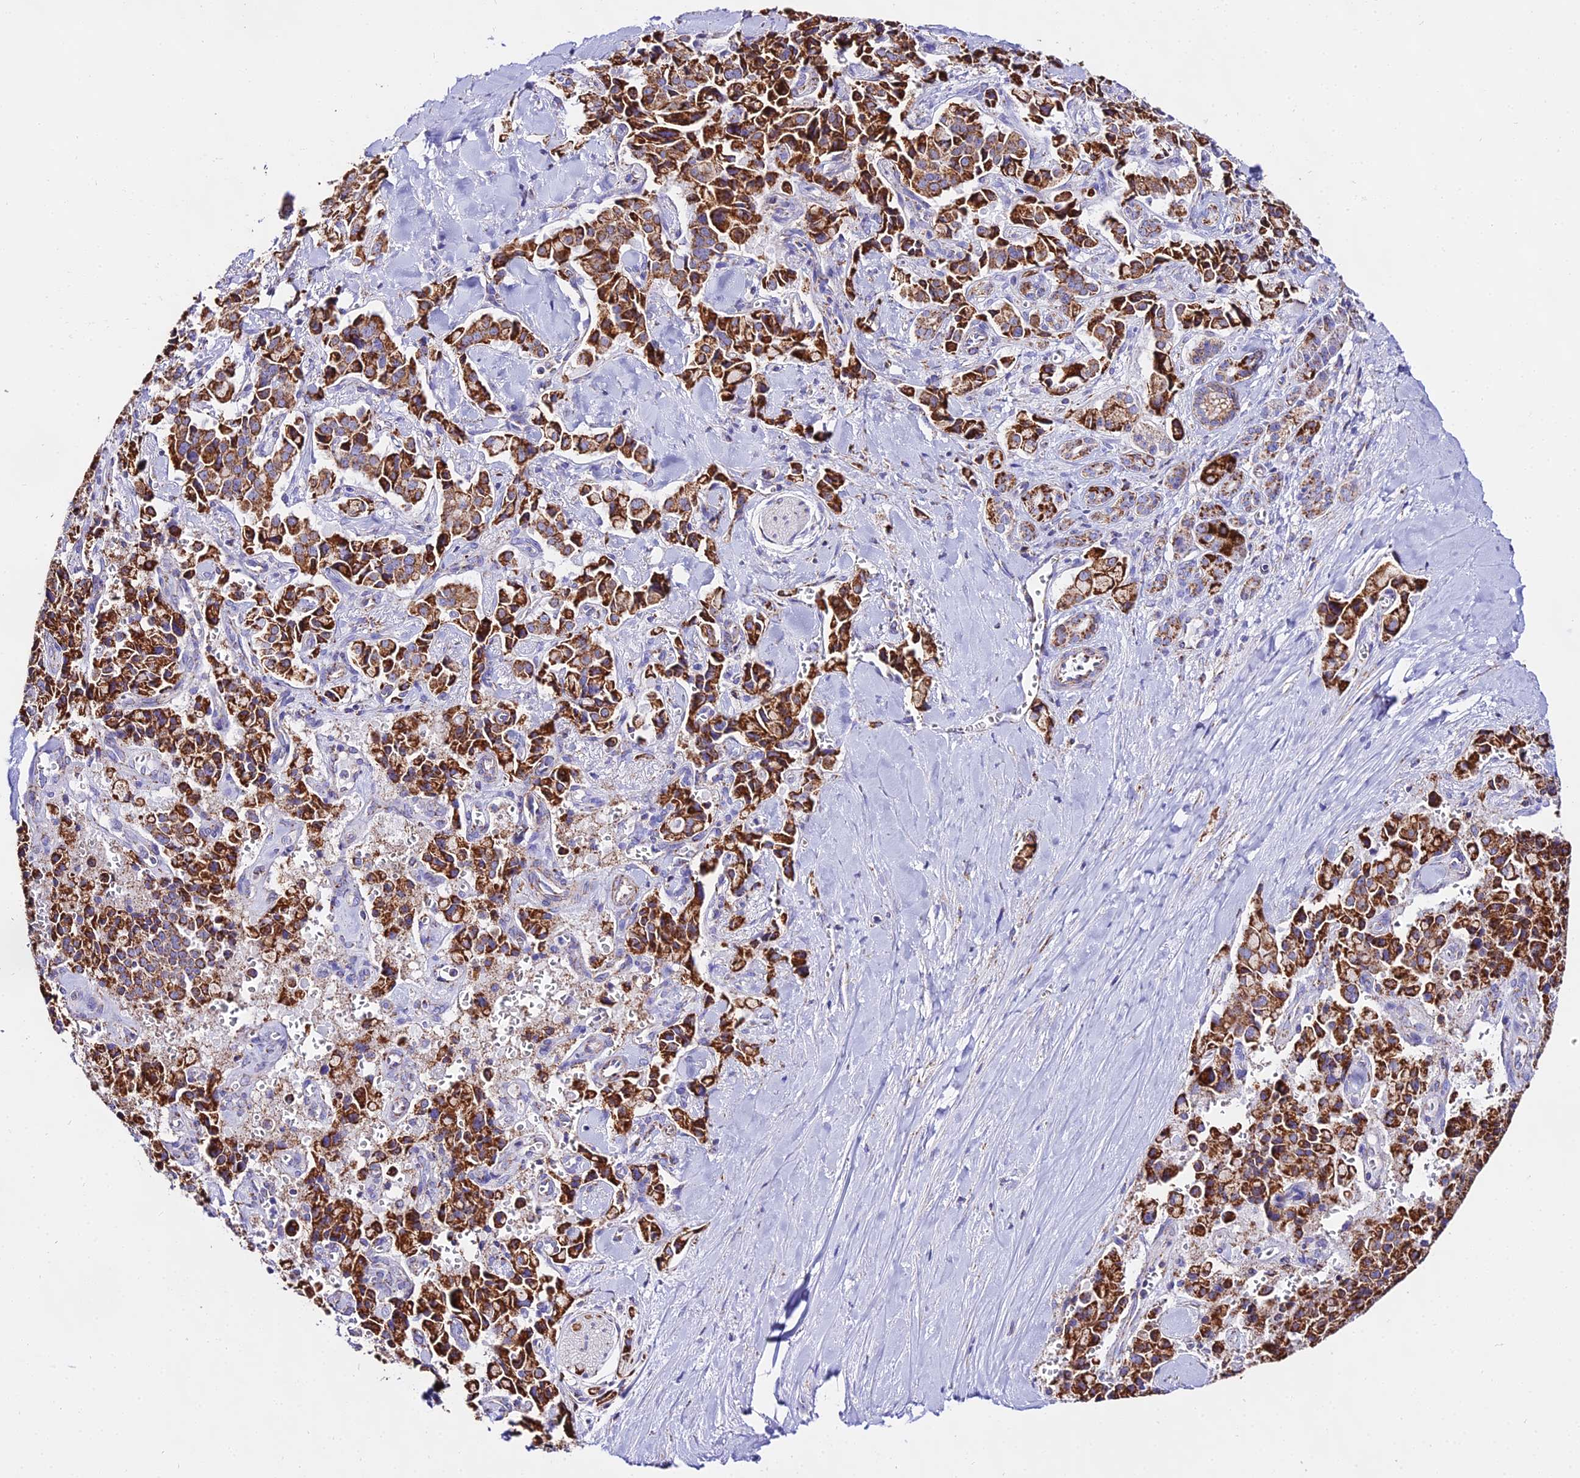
{"staining": {"intensity": "strong", "quantity": ">75%", "location": "cytoplasmic/membranous"}, "tissue": "pancreatic cancer", "cell_type": "Tumor cells", "image_type": "cancer", "snomed": [{"axis": "morphology", "description": "Adenocarcinoma, NOS"}, {"axis": "topography", "description": "Pancreas"}], "caption": "The micrograph demonstrates immunohistochemical staining of adenocarcinoma (pancreatic). There is strong cytoplasmic/membranous expression is appreciated in about >75% of tumor cells. (Brightfield microscopy of DAB IHC at high magnification).", "gene": "ATP5PD", "patient": {"sex": "male", "age": 65}}